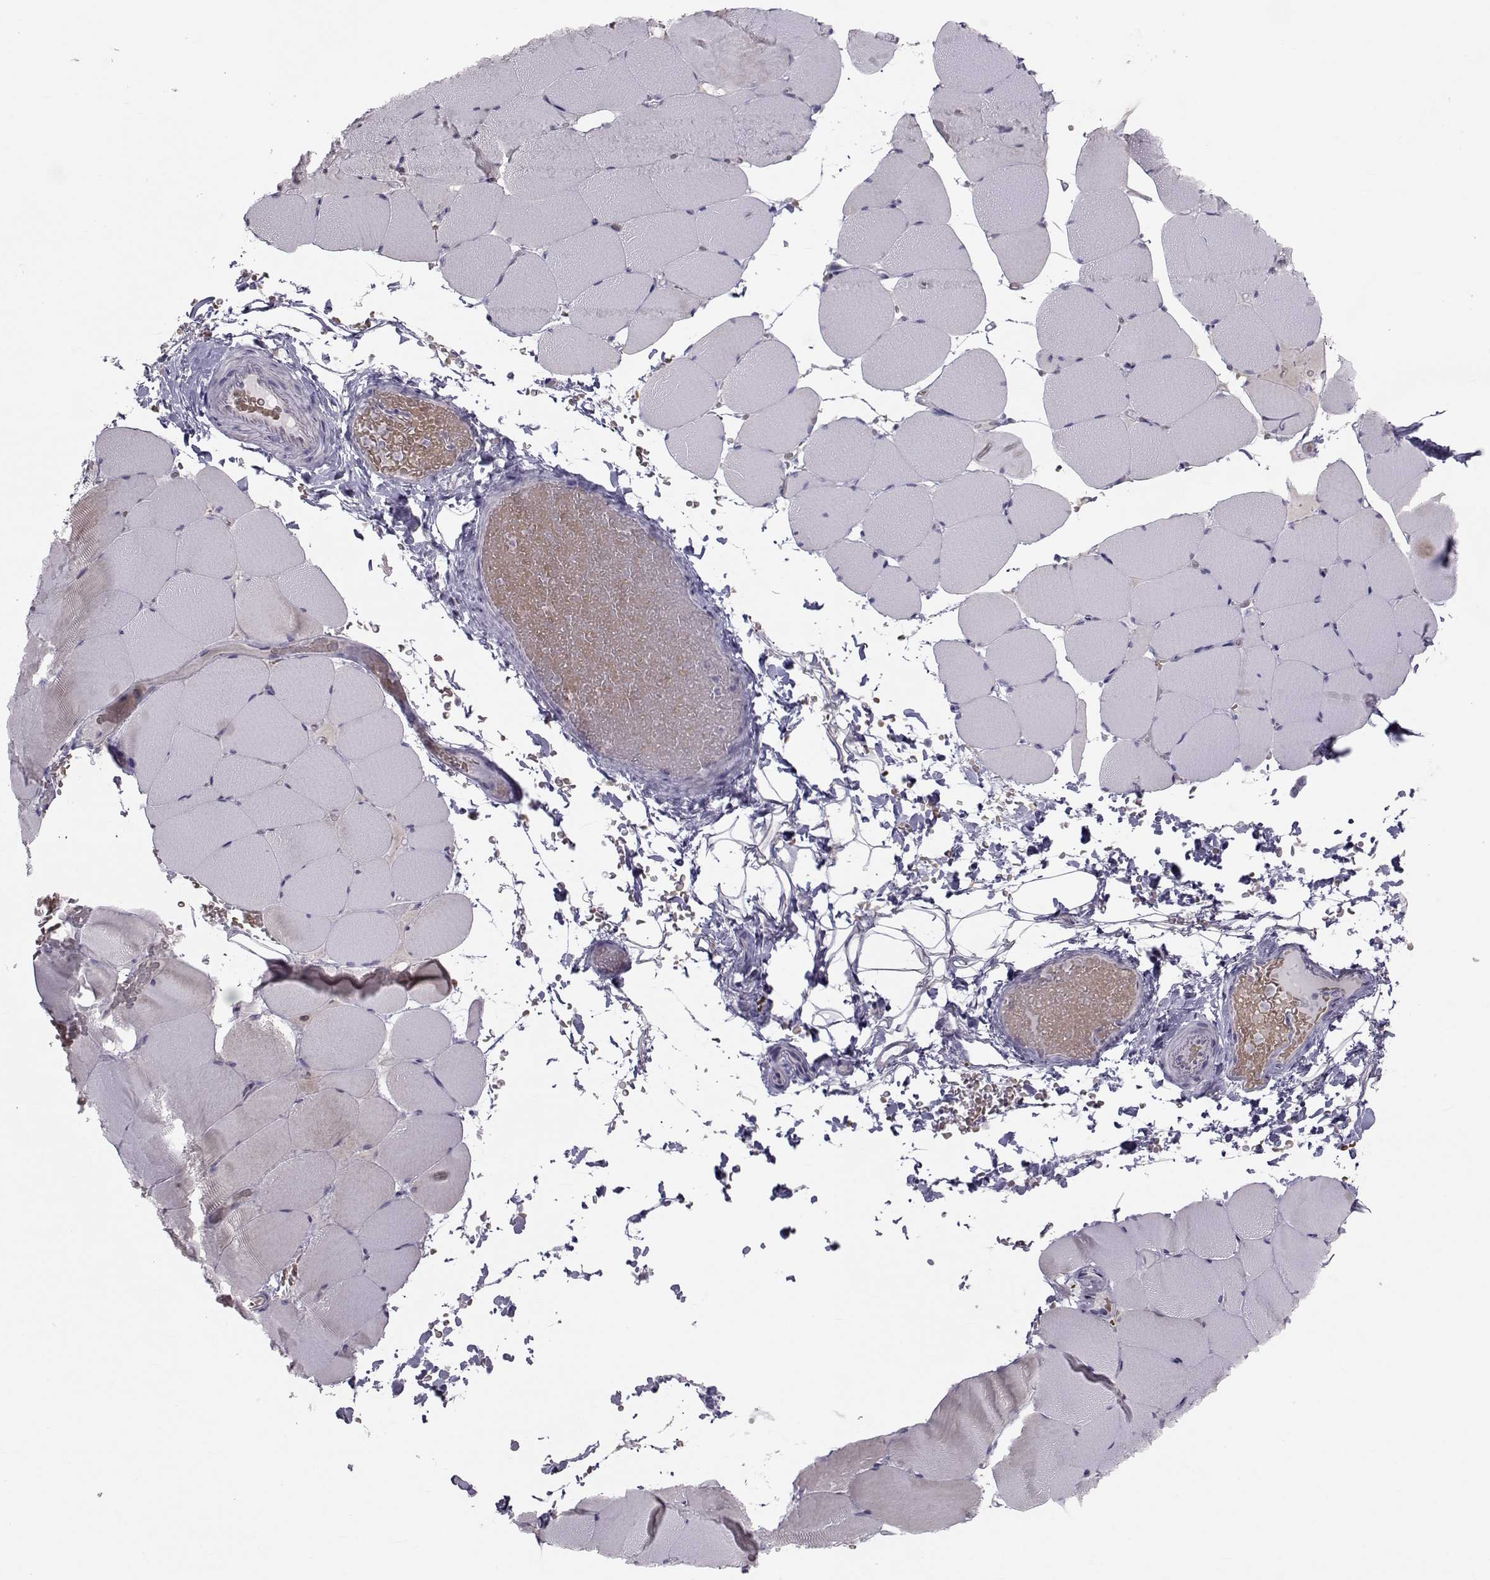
{"staining": {"intensity": "negative", "quantity": "none", "location": "none"}, "tissue": "skeletal muscle", "cell_type": "Myocytes", "image_type": "normal", "snomed": [{"axis": "morphology", "description": "Normal tissue, NOS"}, {"axis": "topography", "description": "Skeletal muscle"}], "caption": "This is a photomicrograph of immunohistochemistry staining of benign skeletal muscle, which shows no staining in myocytes. (Stains: DAB (3,3'-diaminobenzidine) IHC with hematoxylin counter stain, Microscopy: brightfield microscopy at high magnification).", "gene": "GARIN3", "patient": {"sex": "female", "age": 37}}